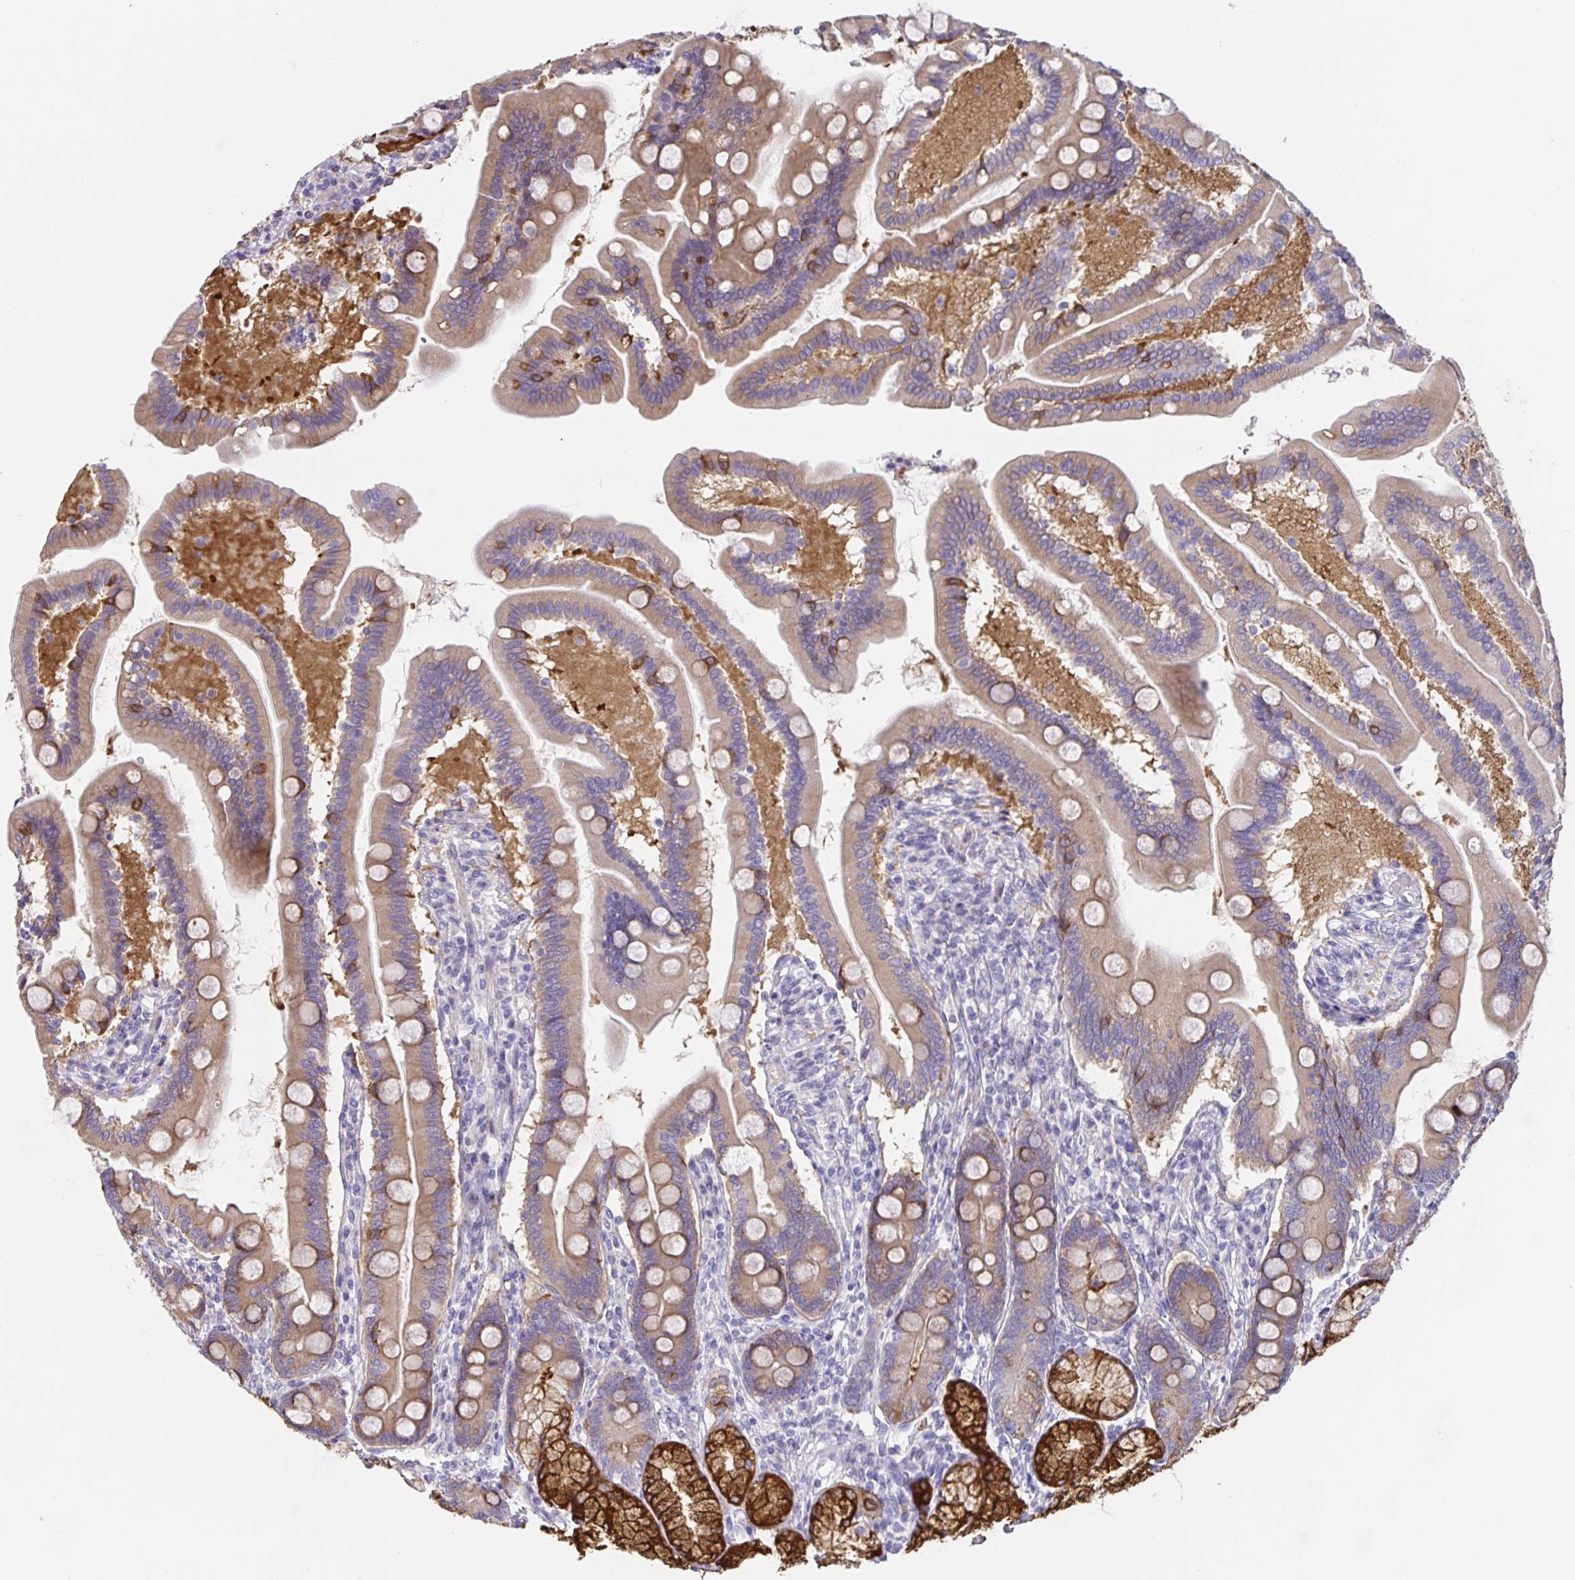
{"staining": {"intensity": "strong", "quantity": "<25%", "location": "cytoplasmic/membranous"}, "tissue": "duodenum", "cell_type": "Glandular cells", "image_type": "normal", "snomed": [{"axis": "morphology", "description": "Normal tissue, NOS"}, {"axis": "topography", "description": "Duodenum"}], "caption": "Protein staining by immunohistochemistry (IHC) shows strong cytoplasmic/membranous positivity in approximately <25% of glandular cells in unremarkable duodenum. The staining was performed using DAB (3,3'-diaminobenzidine), with brown indicating positive protein expression. Nuclei are stained blue with hematoxylin.", "gene": "PRR36", "patient": {"sex": "female", "age": 67}}